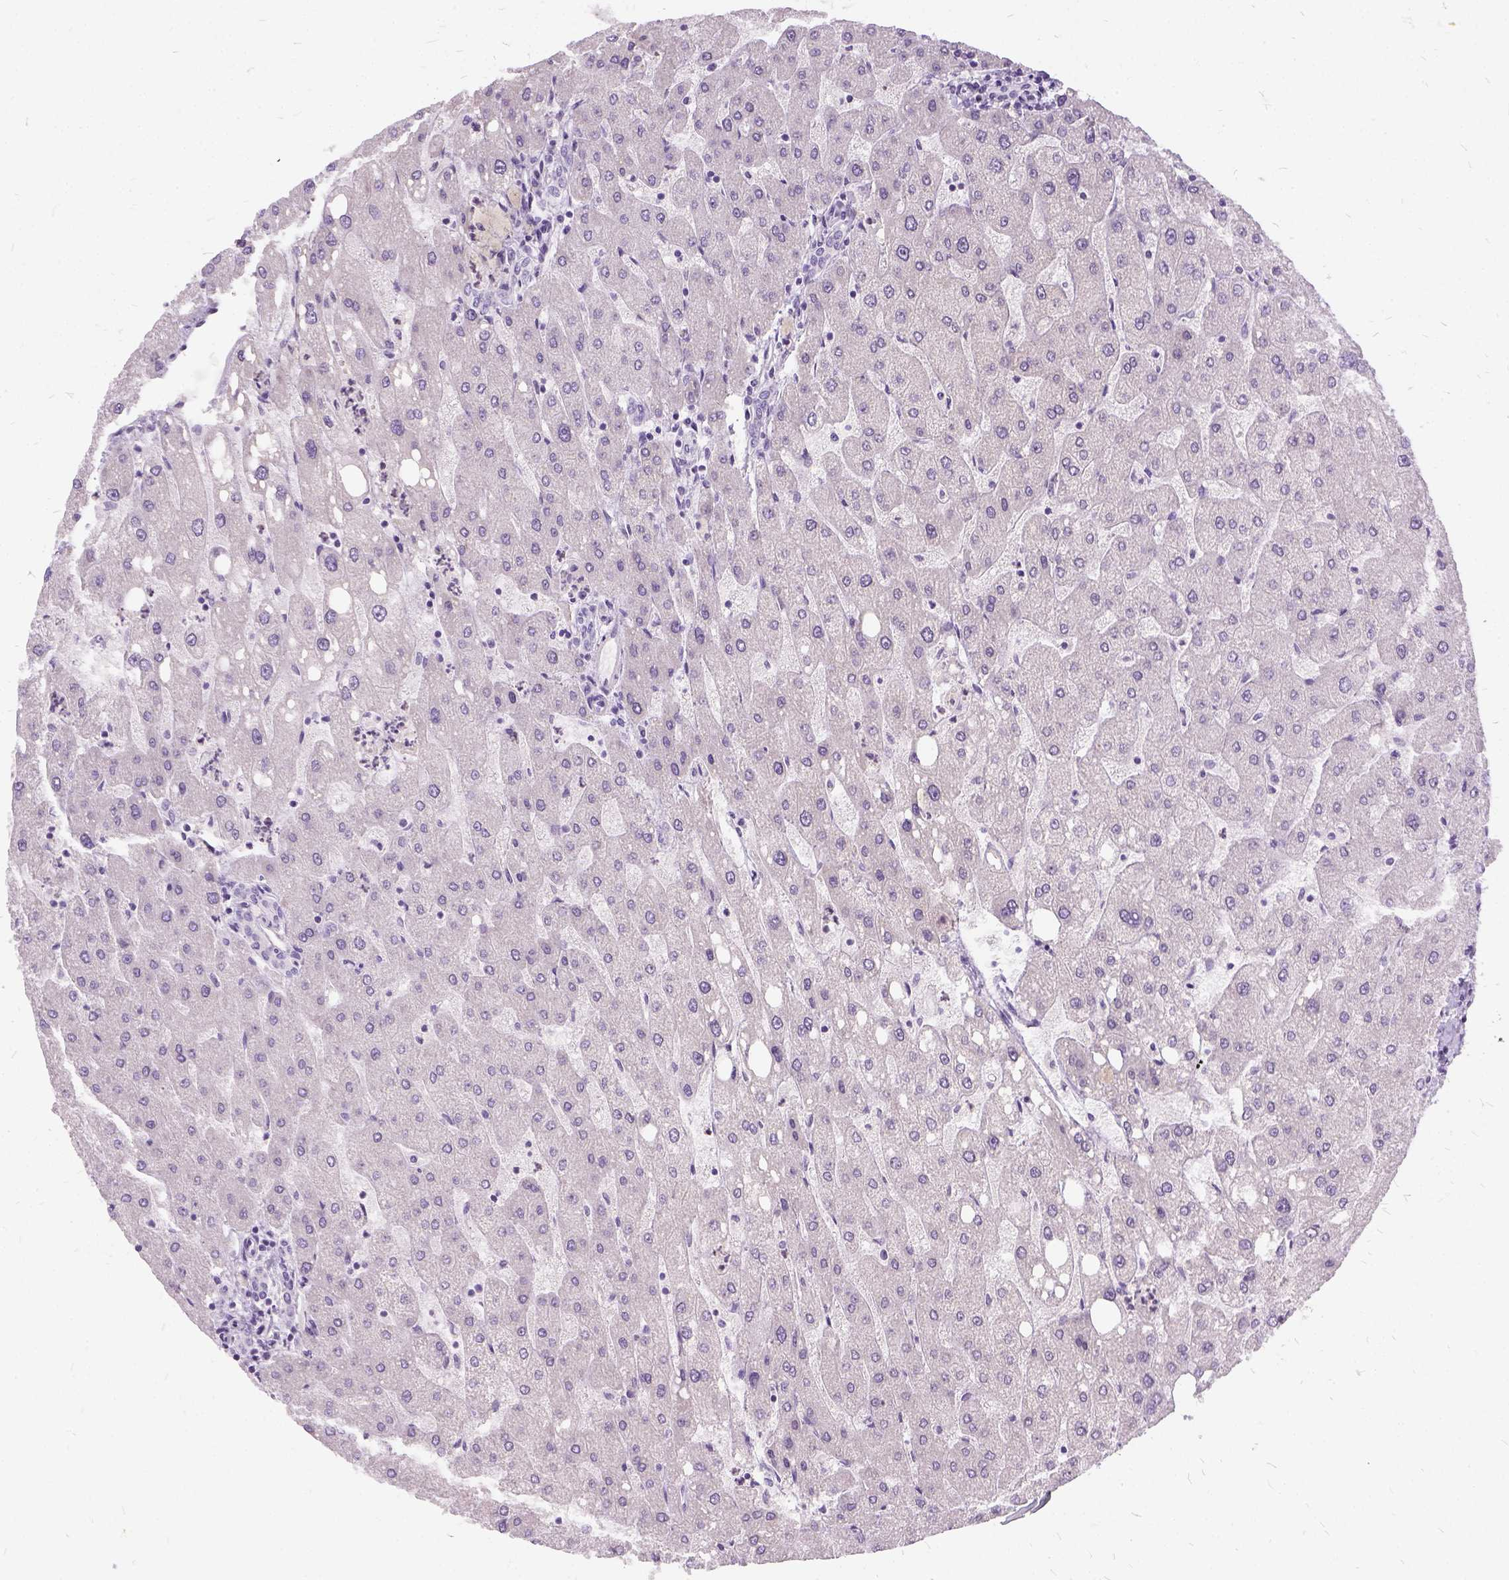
{"staining": {"intensity": "negative", "quantity": "none", "location": "none"}, "tissue": "liver", "cell_type": "Cholangiocytes", "image_type": "normal", "snomed": [{"axis": "morphology", "description": "Normal tissue, NOS"}, {"axis": "topography", "description": "Liver"}], "caption": "Immunohistochemical staining of unremarkable liver reveals no significant positivity in cholangiocytes.", "gene": "FDX1", "patient": {"sex": "male", "age": 67}}